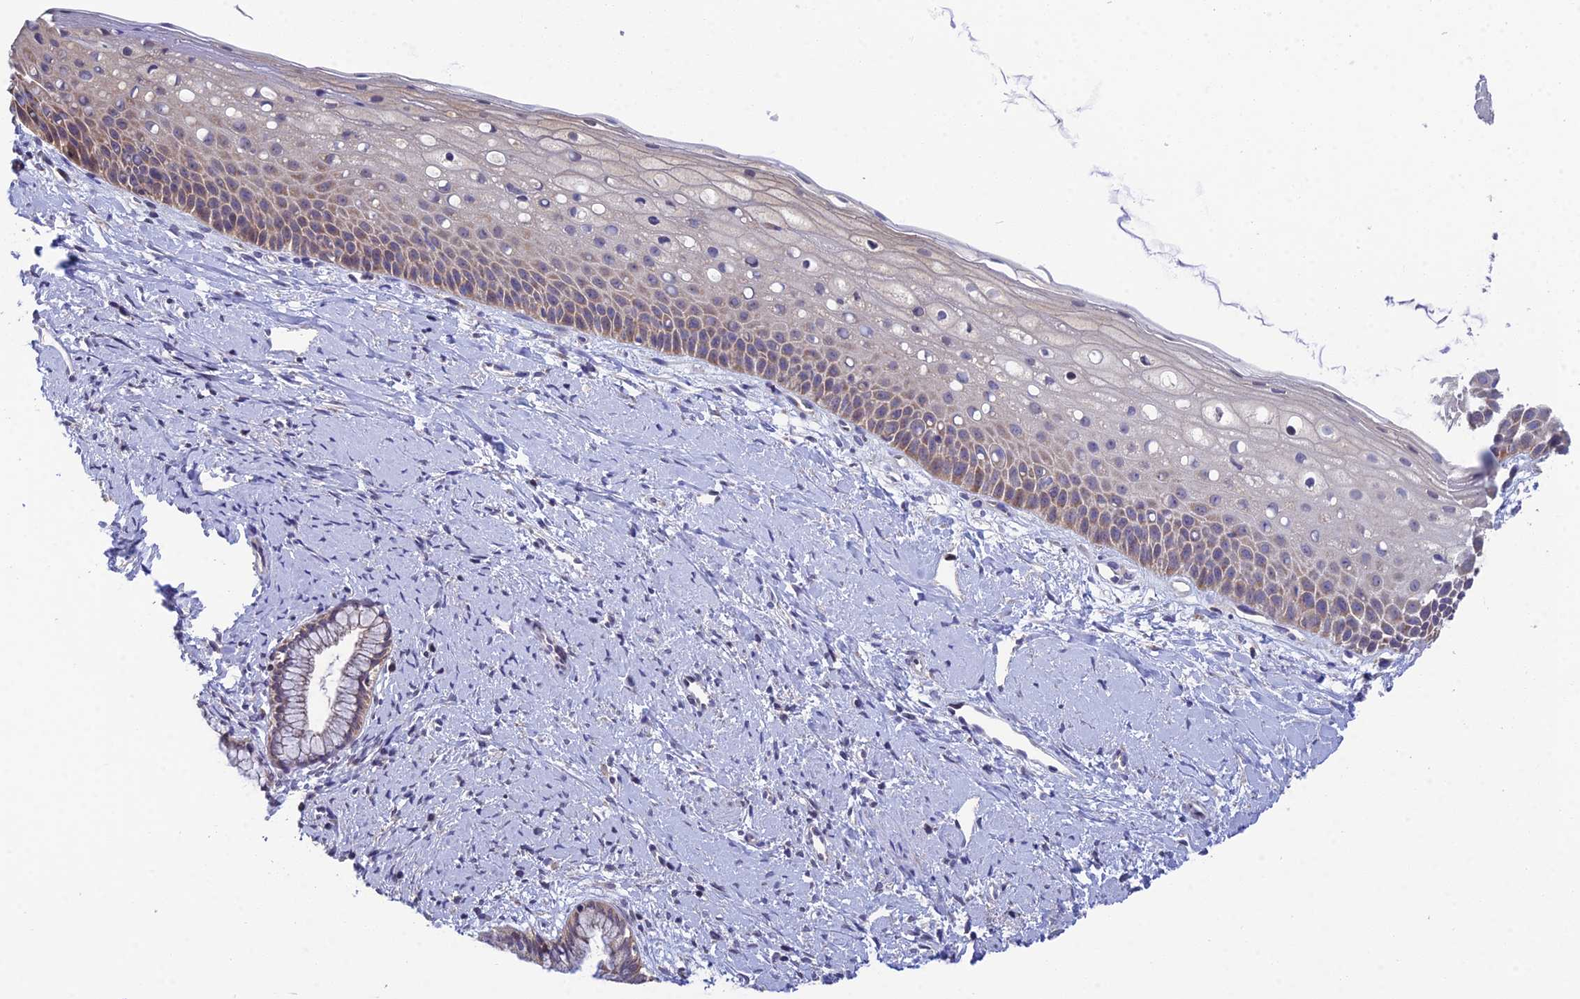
{"staining": {"intensity": "moderate", "quantity": "25%-75%", "location": "cytoplasmic/membranous"}, "tissue": "cervix", "cell_type": "Glandular cells", "image_type": "normal", "snomed": [{"axis": "morphology", "description": "Normal tissue, NOS"}, {"axis": "topography", "description": "Cervix"}], "caption": "High-magnification brightfield microscopy of unremarkable cervix stained with DAB (3,3'-diaminobenzidine) (brown) and counterstained with hematoxylin (blue). glandular cells exhibit moderate cytoplasmic/membranous expression is identified in approximately25%-75% of cells. (Brightfield microscopy of DAB IHC at high magnification).", "gene": "ELOA2", "patient": {"sex": "female", "age": 57}}